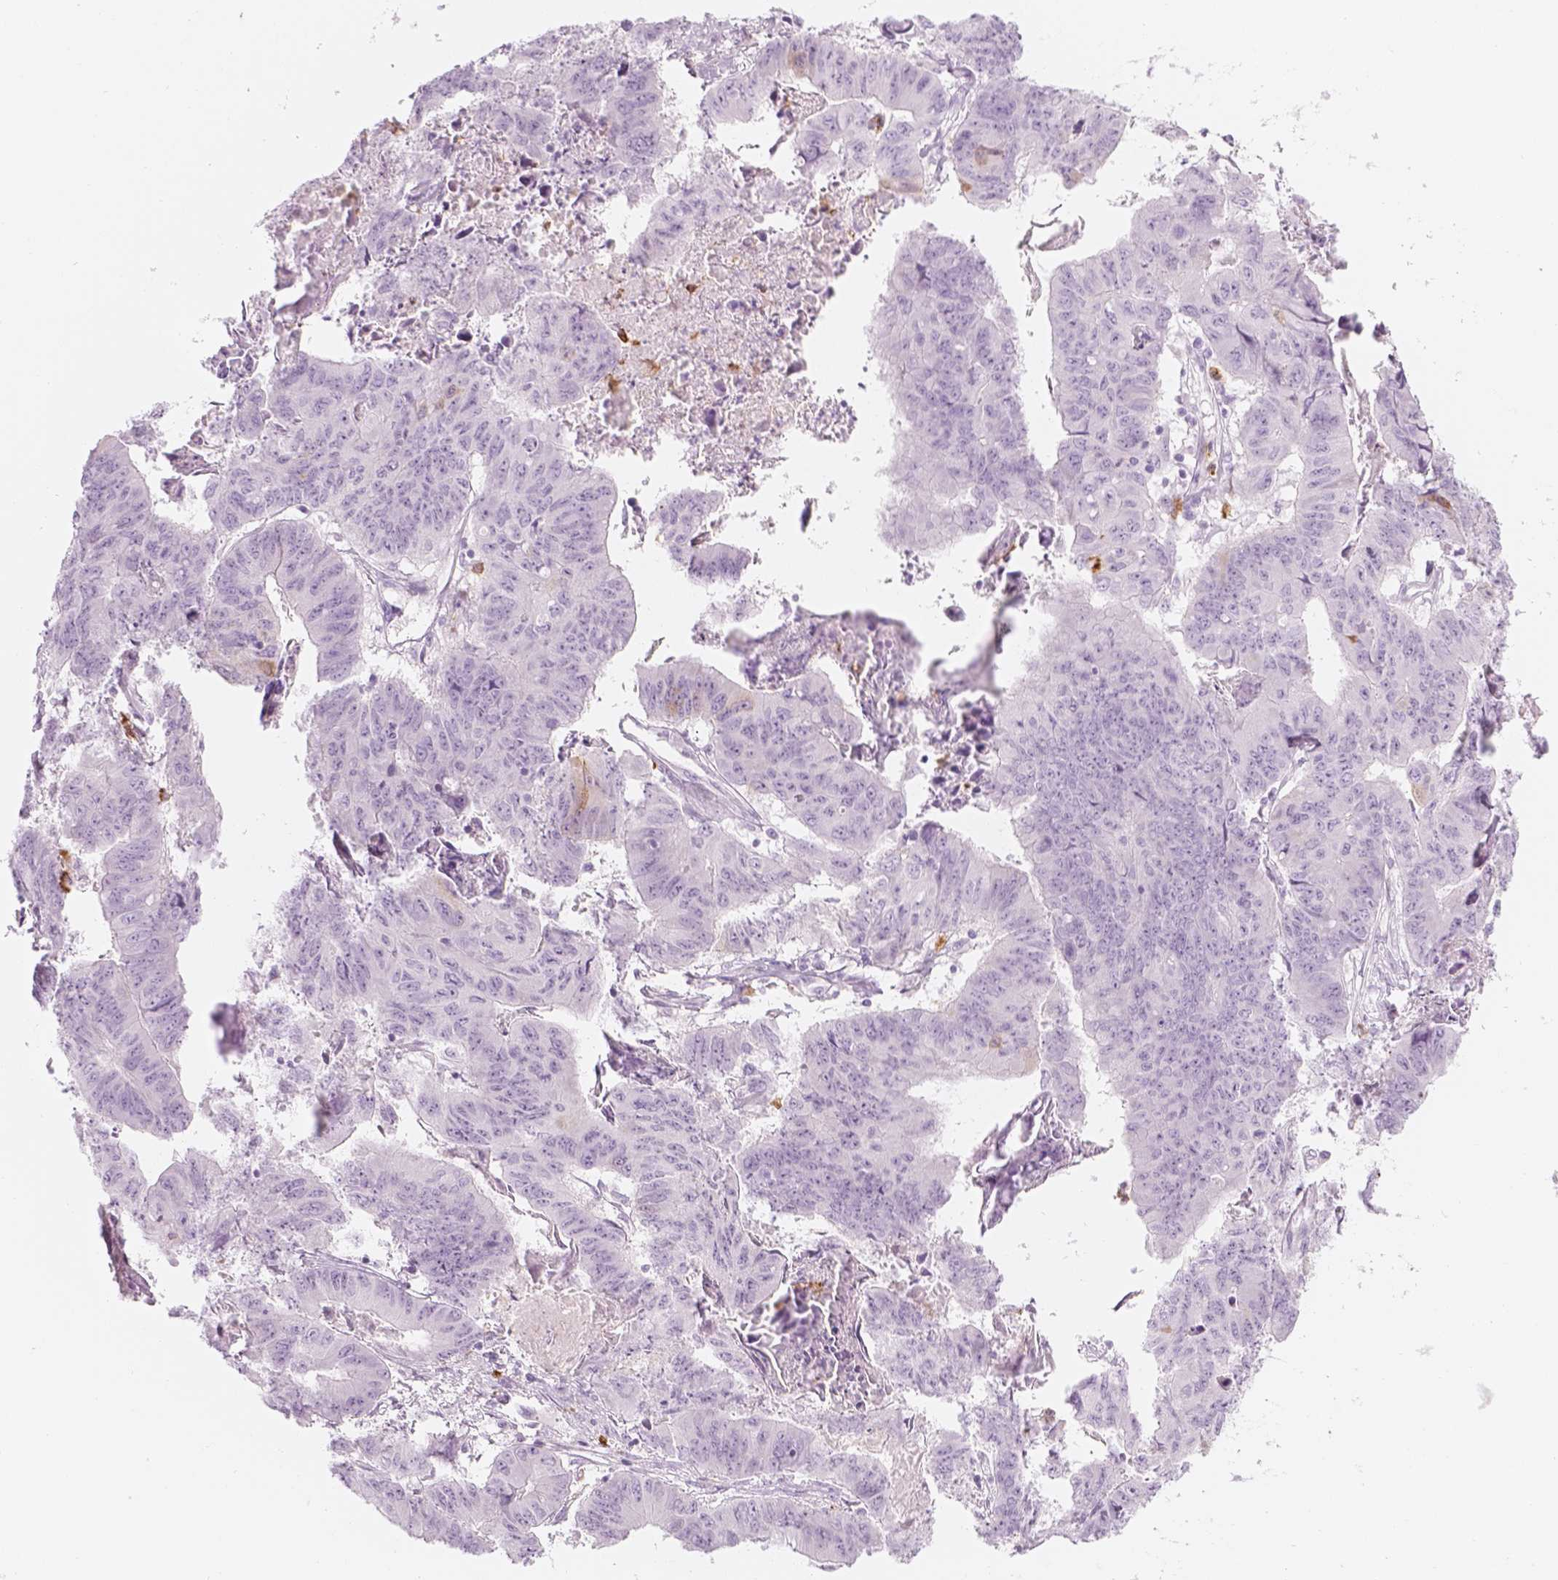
{"staining": {"intensity": "moderate", "quantity": "<25%", "location": "cytoplasmic/membranous"}, "tissue": "stomach cancer", "cell_type": "Tumor cells", "image_type": "cancer", "snomed": [{"axis": "morphology", "description": "Adenocarcinoma, NOS"}, {"axis": "topography", "description": "Stomach, lower"}], "caption": "Tumor cells exhibit low levels of moderate cytoplasmic/membranous expression in approximately <25% of cells in adenocarcinoma (stomach).", "gene": "CES1", "patient": {"sex": "male", "age": 77}}